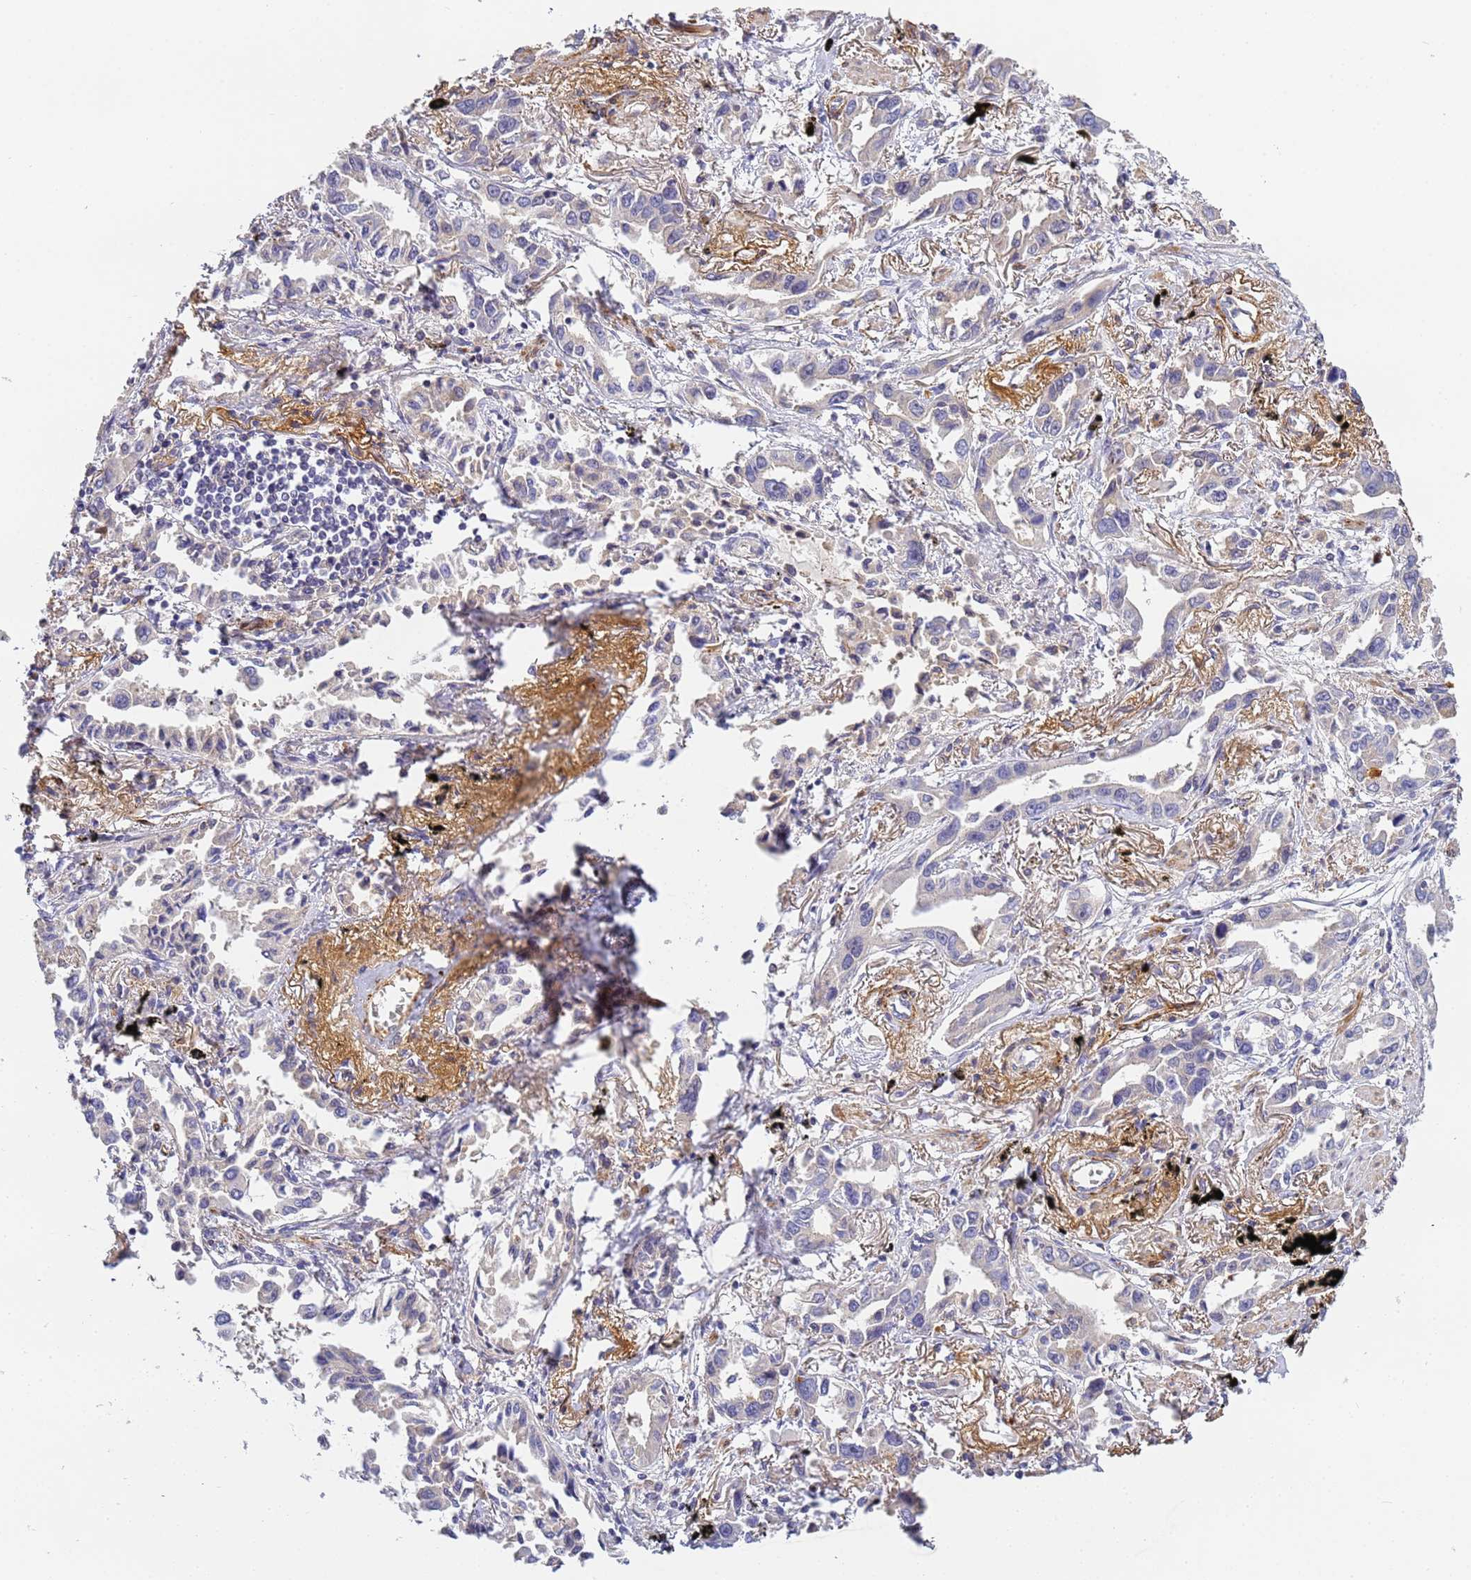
{"staining": {"intensity": "negative", "quantity": "none", "location": "none"}, "tissue": "lung cancer", "cell_type": "Tumor cells", "image_type": "cancer", "snomed": [{"axis": "morphology", "description": "Adenocarcinoma, NOS"}, {"axis": "topography", "description": "Lung"}], "caption": "The image exhibits no significant staining in tumor cells of lung adenocarcinoma. The staining is performed using DAB brown chromogen with nuclei counter-stained in using hematoxylin.", "gene": "CFH", "patient": {"sex": "male", "age": 67}}